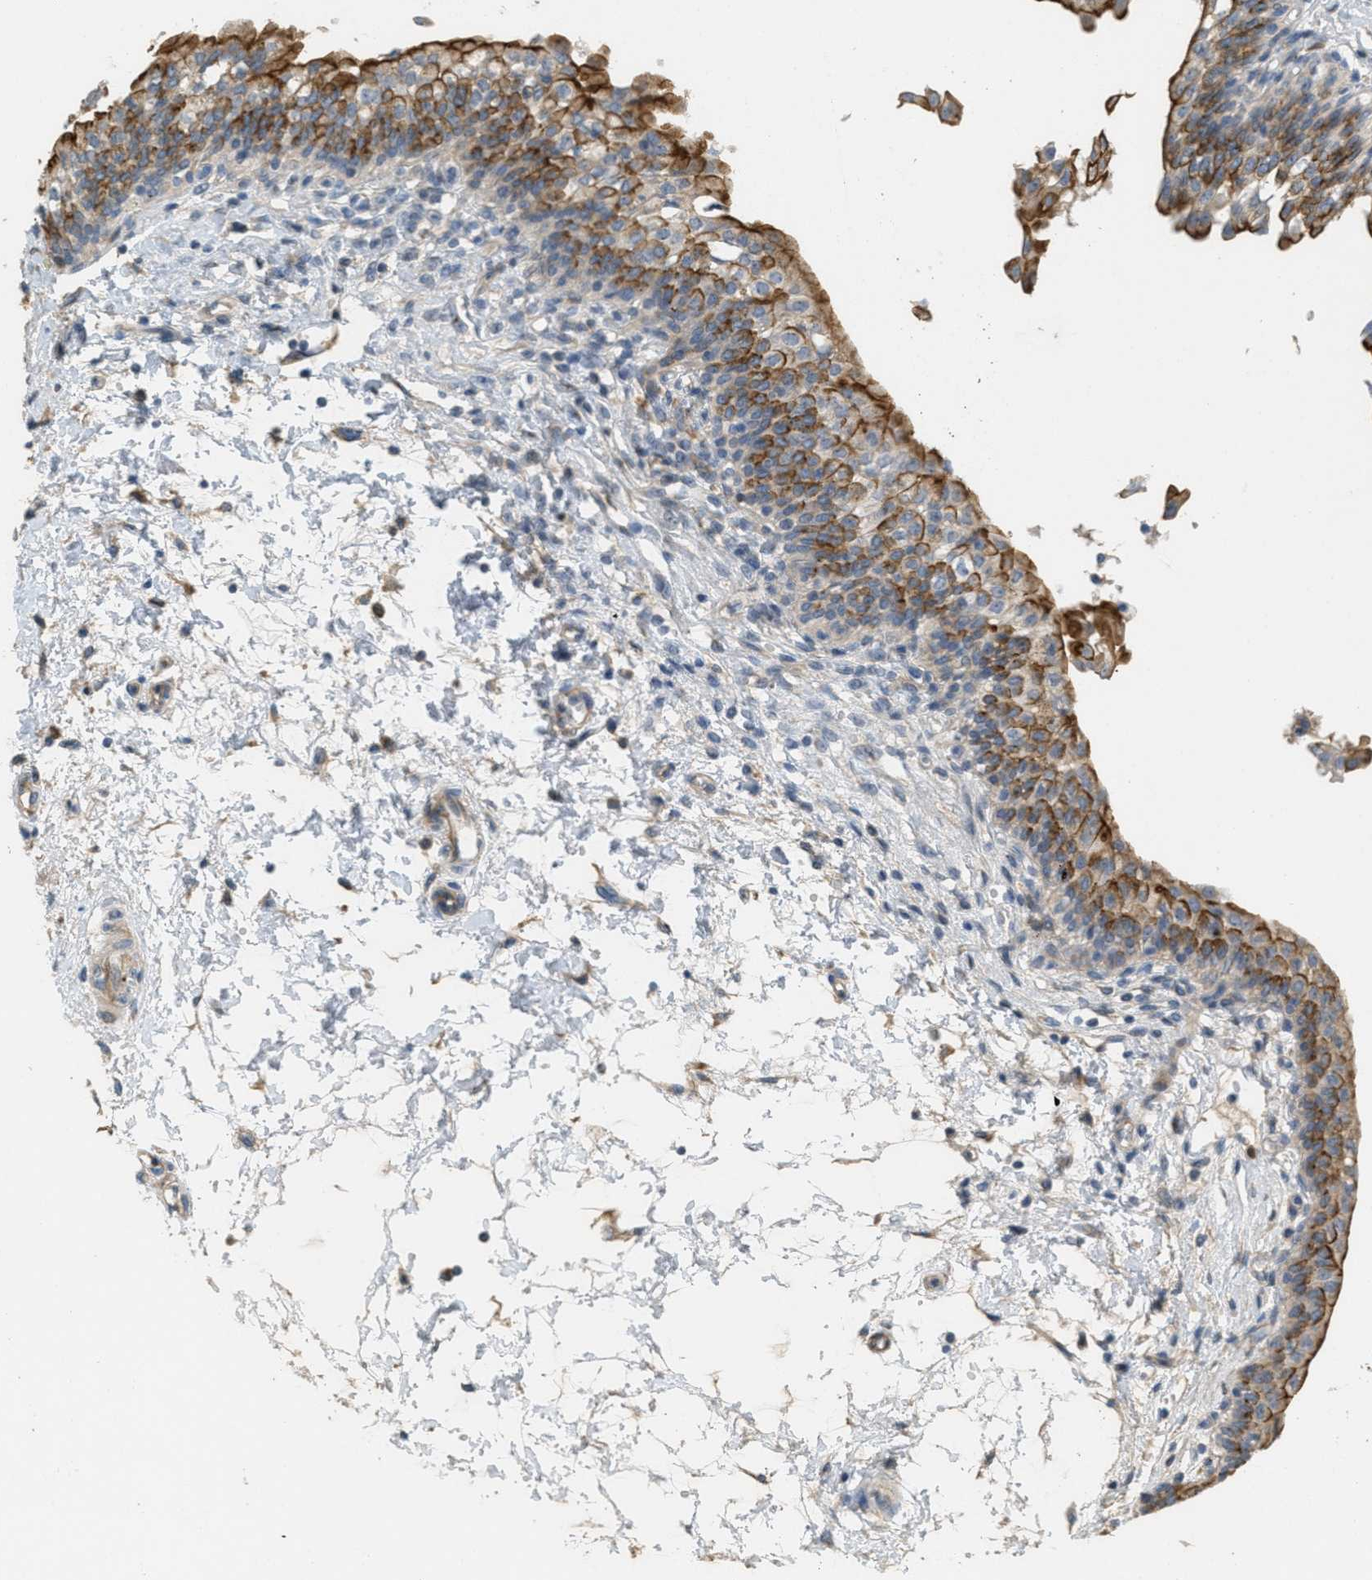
{"staining": {"intensity": "strong", "quantity": ">75%", "location": "cytoplasmic/membranous"}, "tissue": "urinary bladder", "cell_type": "Urothelial cells", "image_type": "normal", "snomed": [{"axis": "morphology", "description": "Normal tissue, NOS"}, {"axis": "topography", "description": "Urinary bladder"}], "caption": "Strong cytoplasmic/membranous positivity for a protein is seen in about >75% of urothelial cells of unremarkable urinary bladder using IHC.", "gene": "ADCY5", "patient": {"sex": "male", "age": 55}}